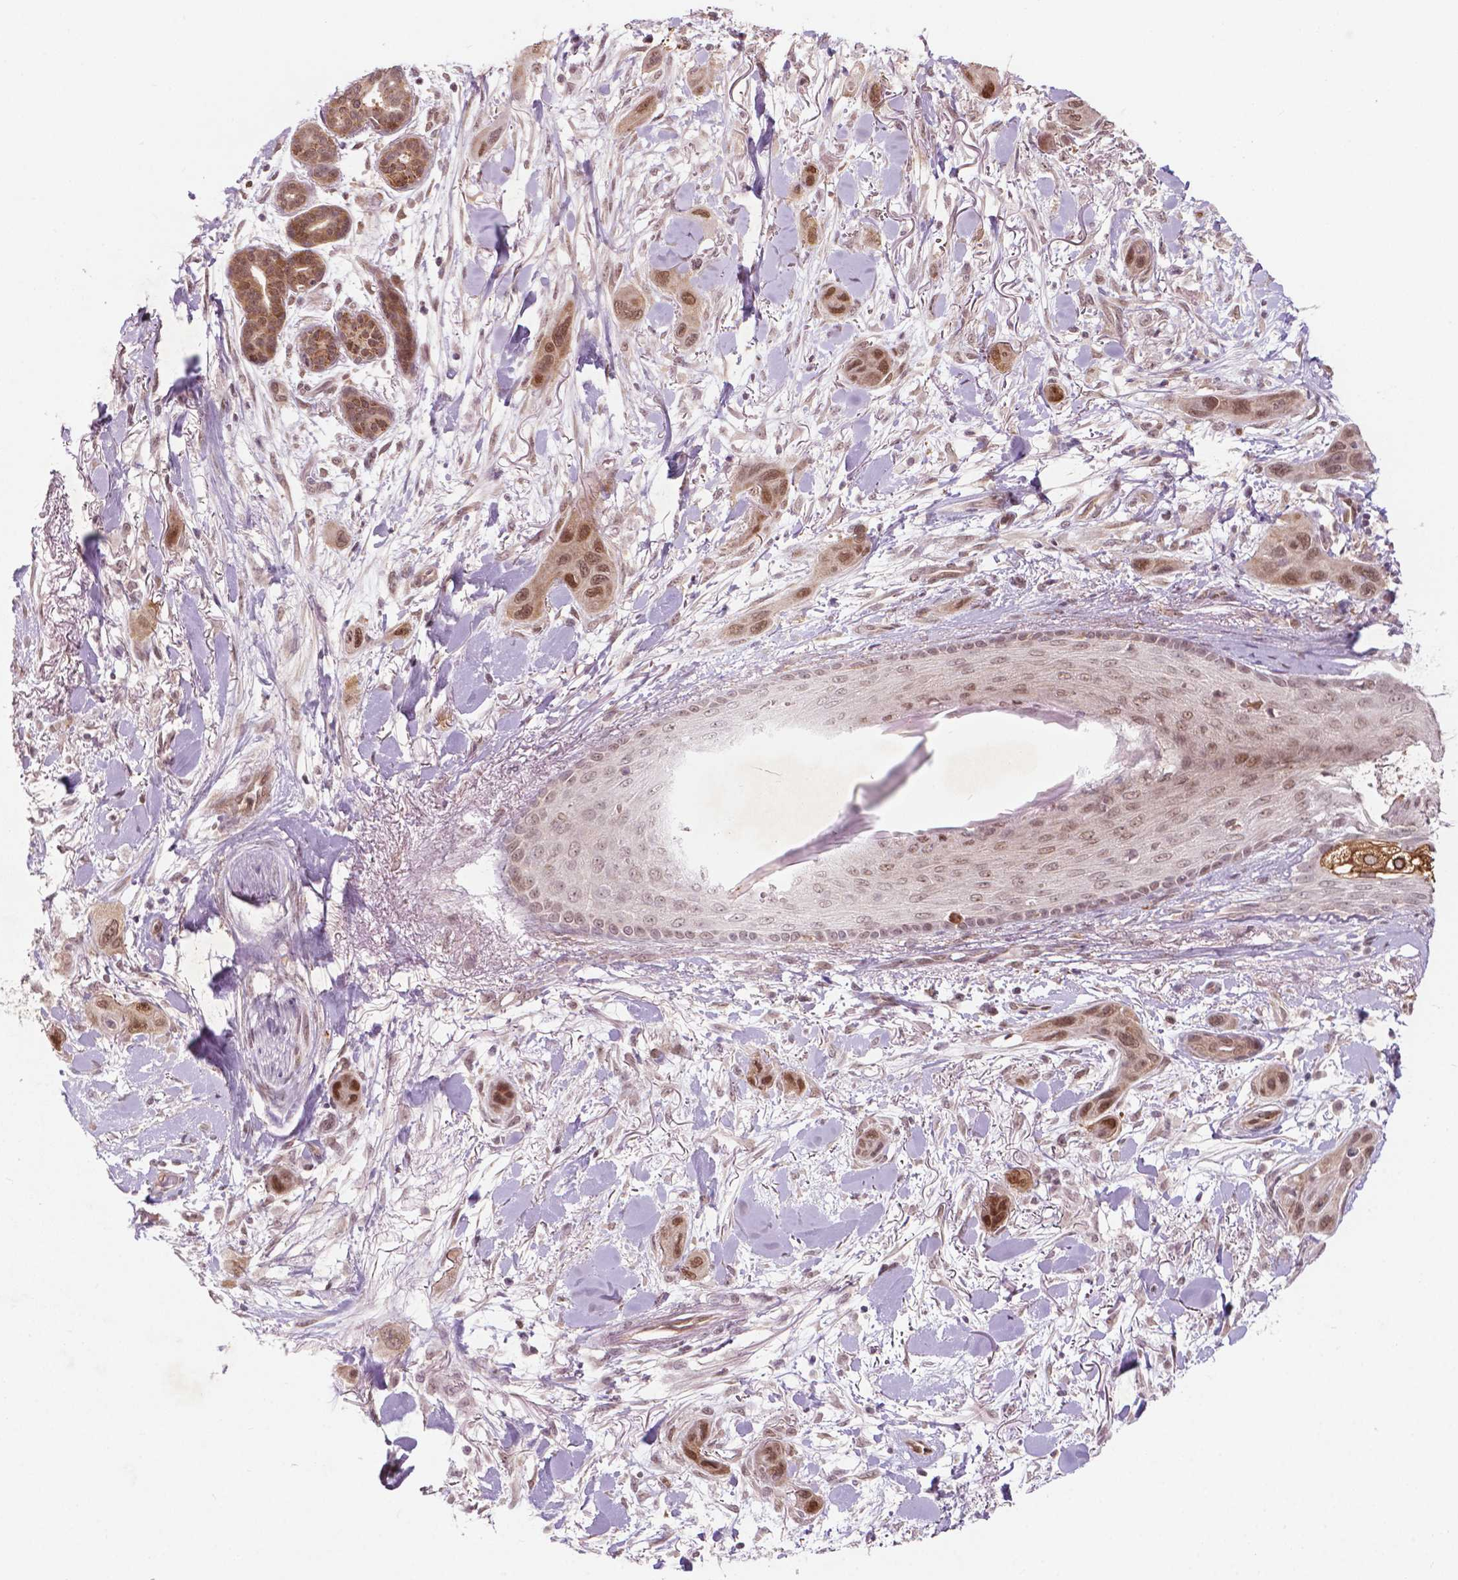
{"staining": {"intensity": "moderate", "quantity": ">75%", "location": "cytoplasmic/membranous,nuclear"}, "tissue": "skin cancer", "cell_type": "Tumor cells", "image_type": "cancer", "snomed": [{"axis": "morphology", "description": "Squamous cell carcinoma, NOS"}, {"axis": "topography", "description": "Skin"}], "caption": "Human skin squamous cell carcinoma stained with a protein marker shows moderate staining in tumor cells.", "gene": "NFAT5", "patient": {"sex": "male", "age": 79}}